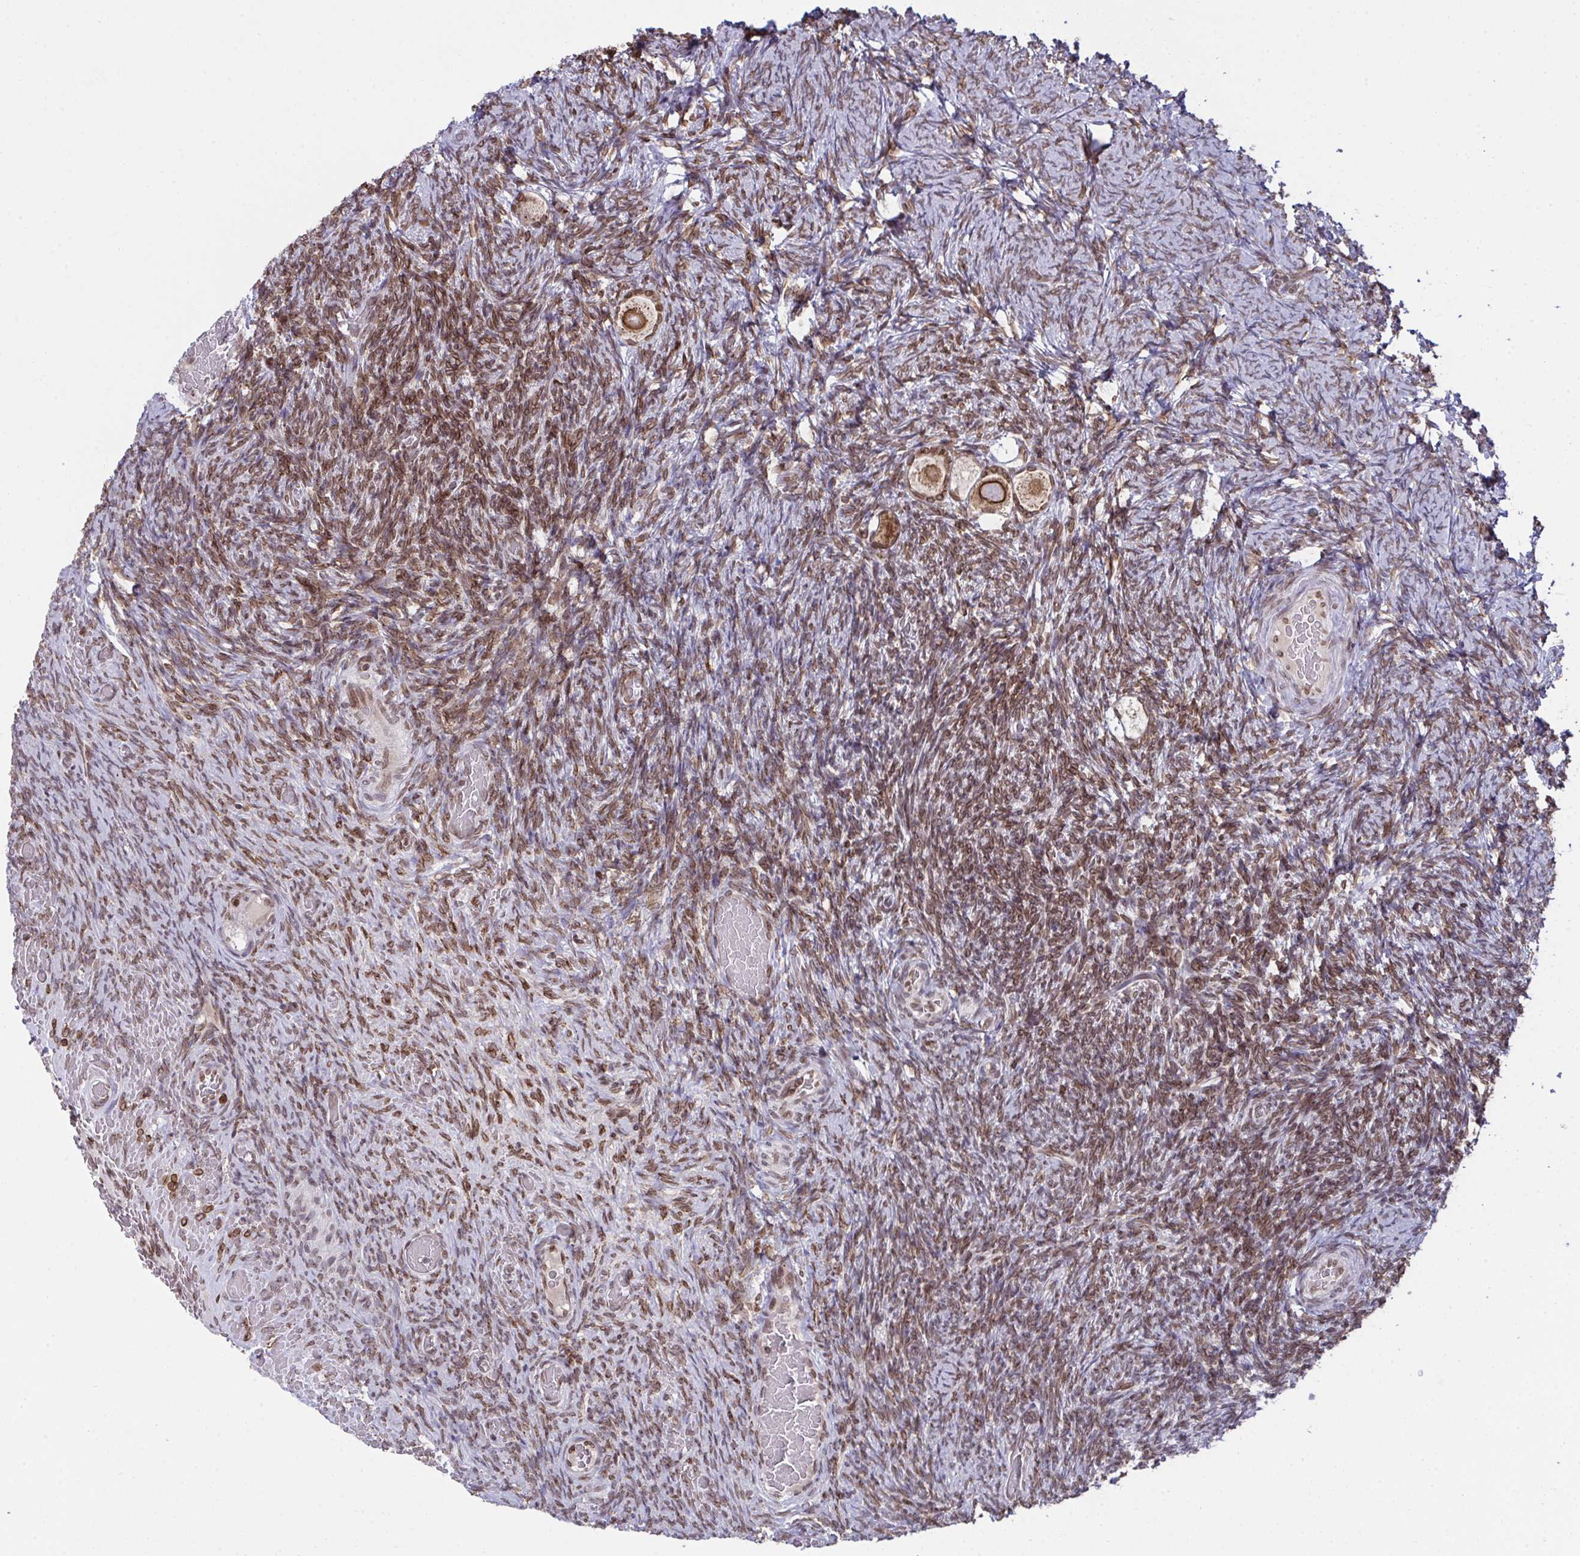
{"staining": {"intensity": "strong", "quantity": ">75%", "location": "cytoplasmic/membranous,nuclear"}, "tissue": "ovary", "cell_type": "Follicle cells", "image_type": "normal", "snomed": [{"axis": "morphology", "description": "Normal tissue, NOS"}, {"axis": "topography", "description": "Ovary"}], "caption": "Immunohistochemistry of unremarkable human ovary exhibits high levels of strong cytoplasmic/membranous,nuclear expression in about >75% of follicle cells.", "gene": "RANBP2", "patient": {"sex": "female", "age": 34}}